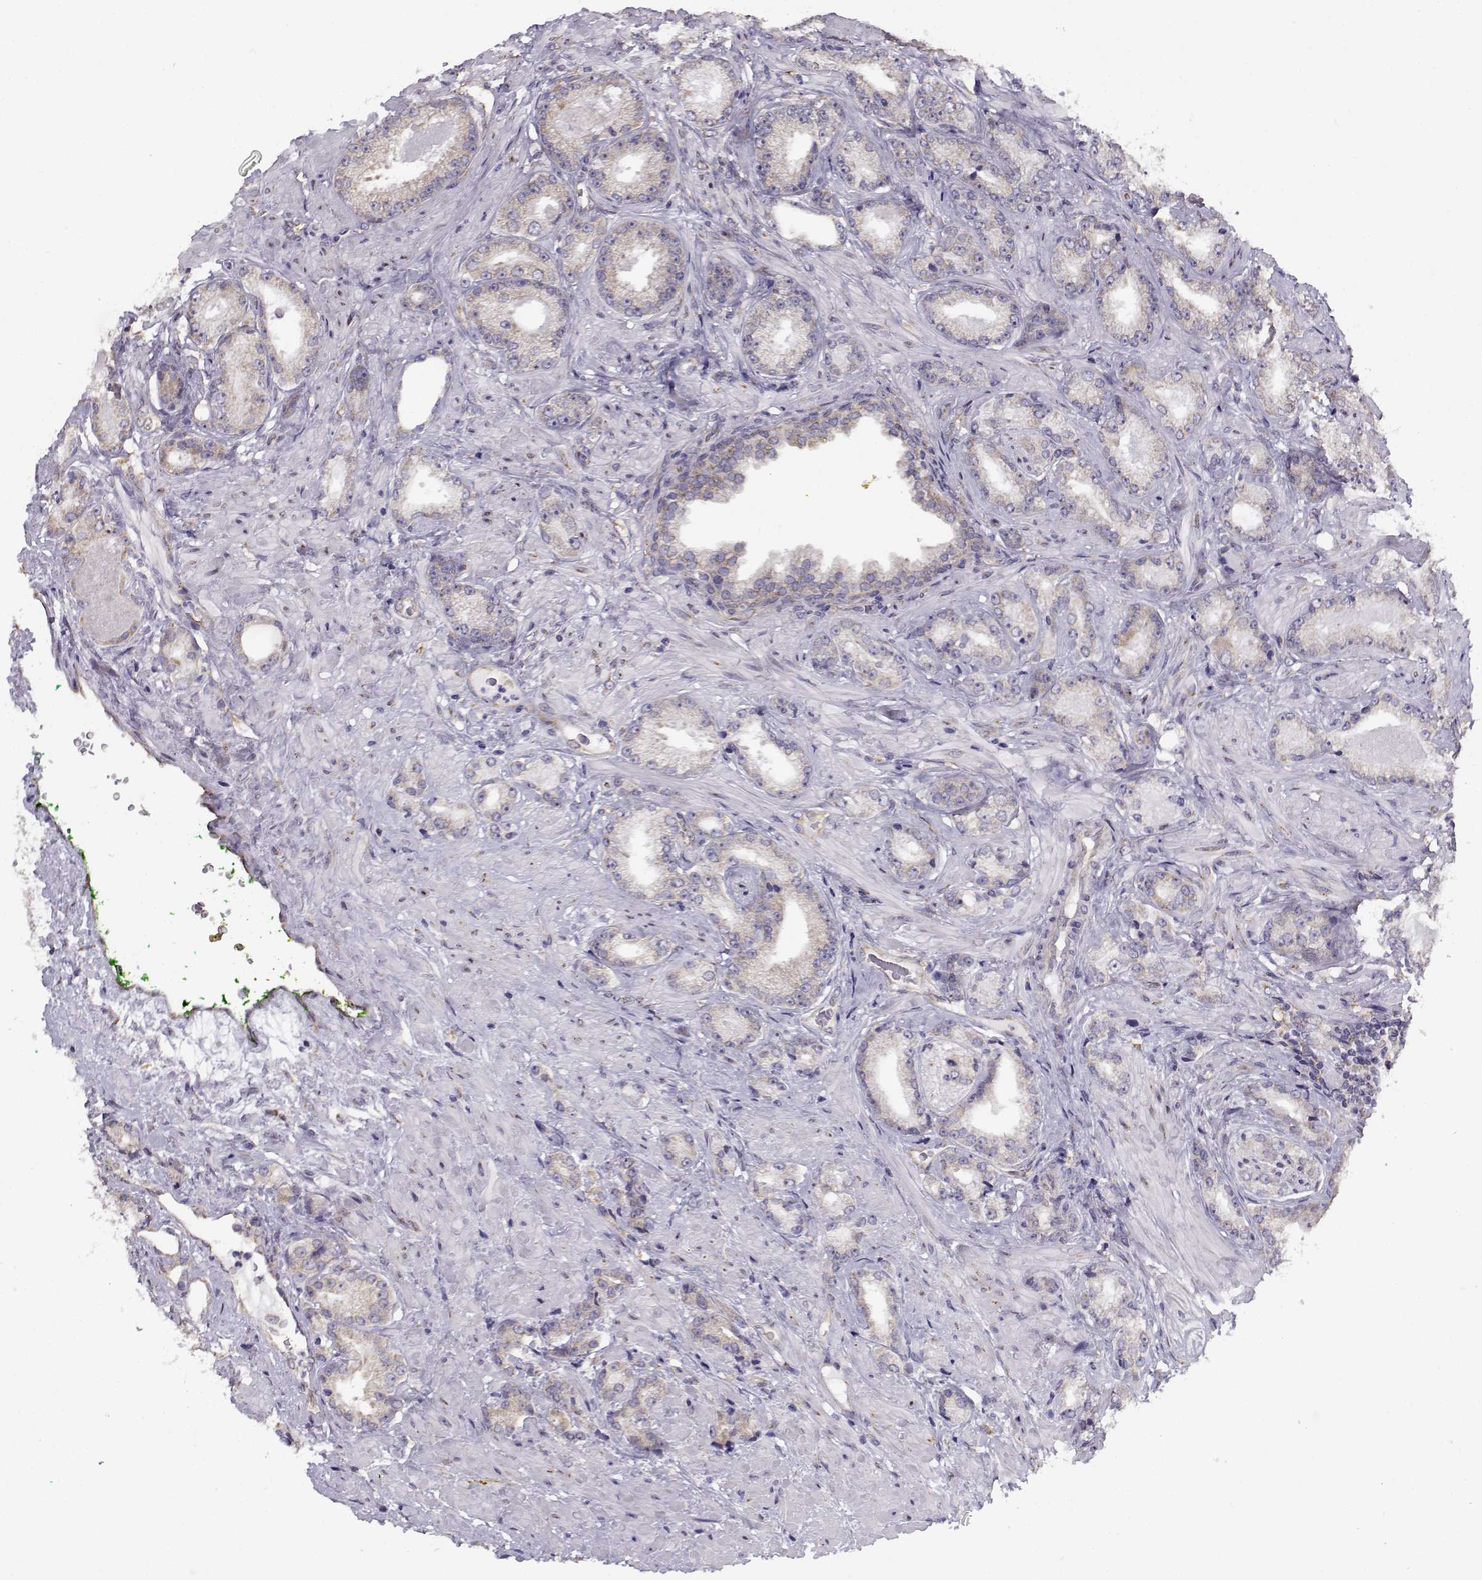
{"staining": {"intensity": "weak", "quantity": "25%-75%", "location": "cytoplasmic/membranous"}, "tissue": "prostate cancer", "cell_type": "Tumor cells", "image_type": "cancer", "snomed": [{"axis": "morphology", "description": "Adenocarcinoma, Low grade"}, {"axis": "topography", "description": "Prostate"}], "caption": "A photomicrograph of human prostate cancer stained for a protein demonstrates weak cytoplasmic/membranous brown staining in tumor cells. Immunohistochemistry (ihc) stains the protein of interest in brown and the nuclei are stained blue.", "gene": "BEND6", "patient": {"sex": "male", "age": 68}}